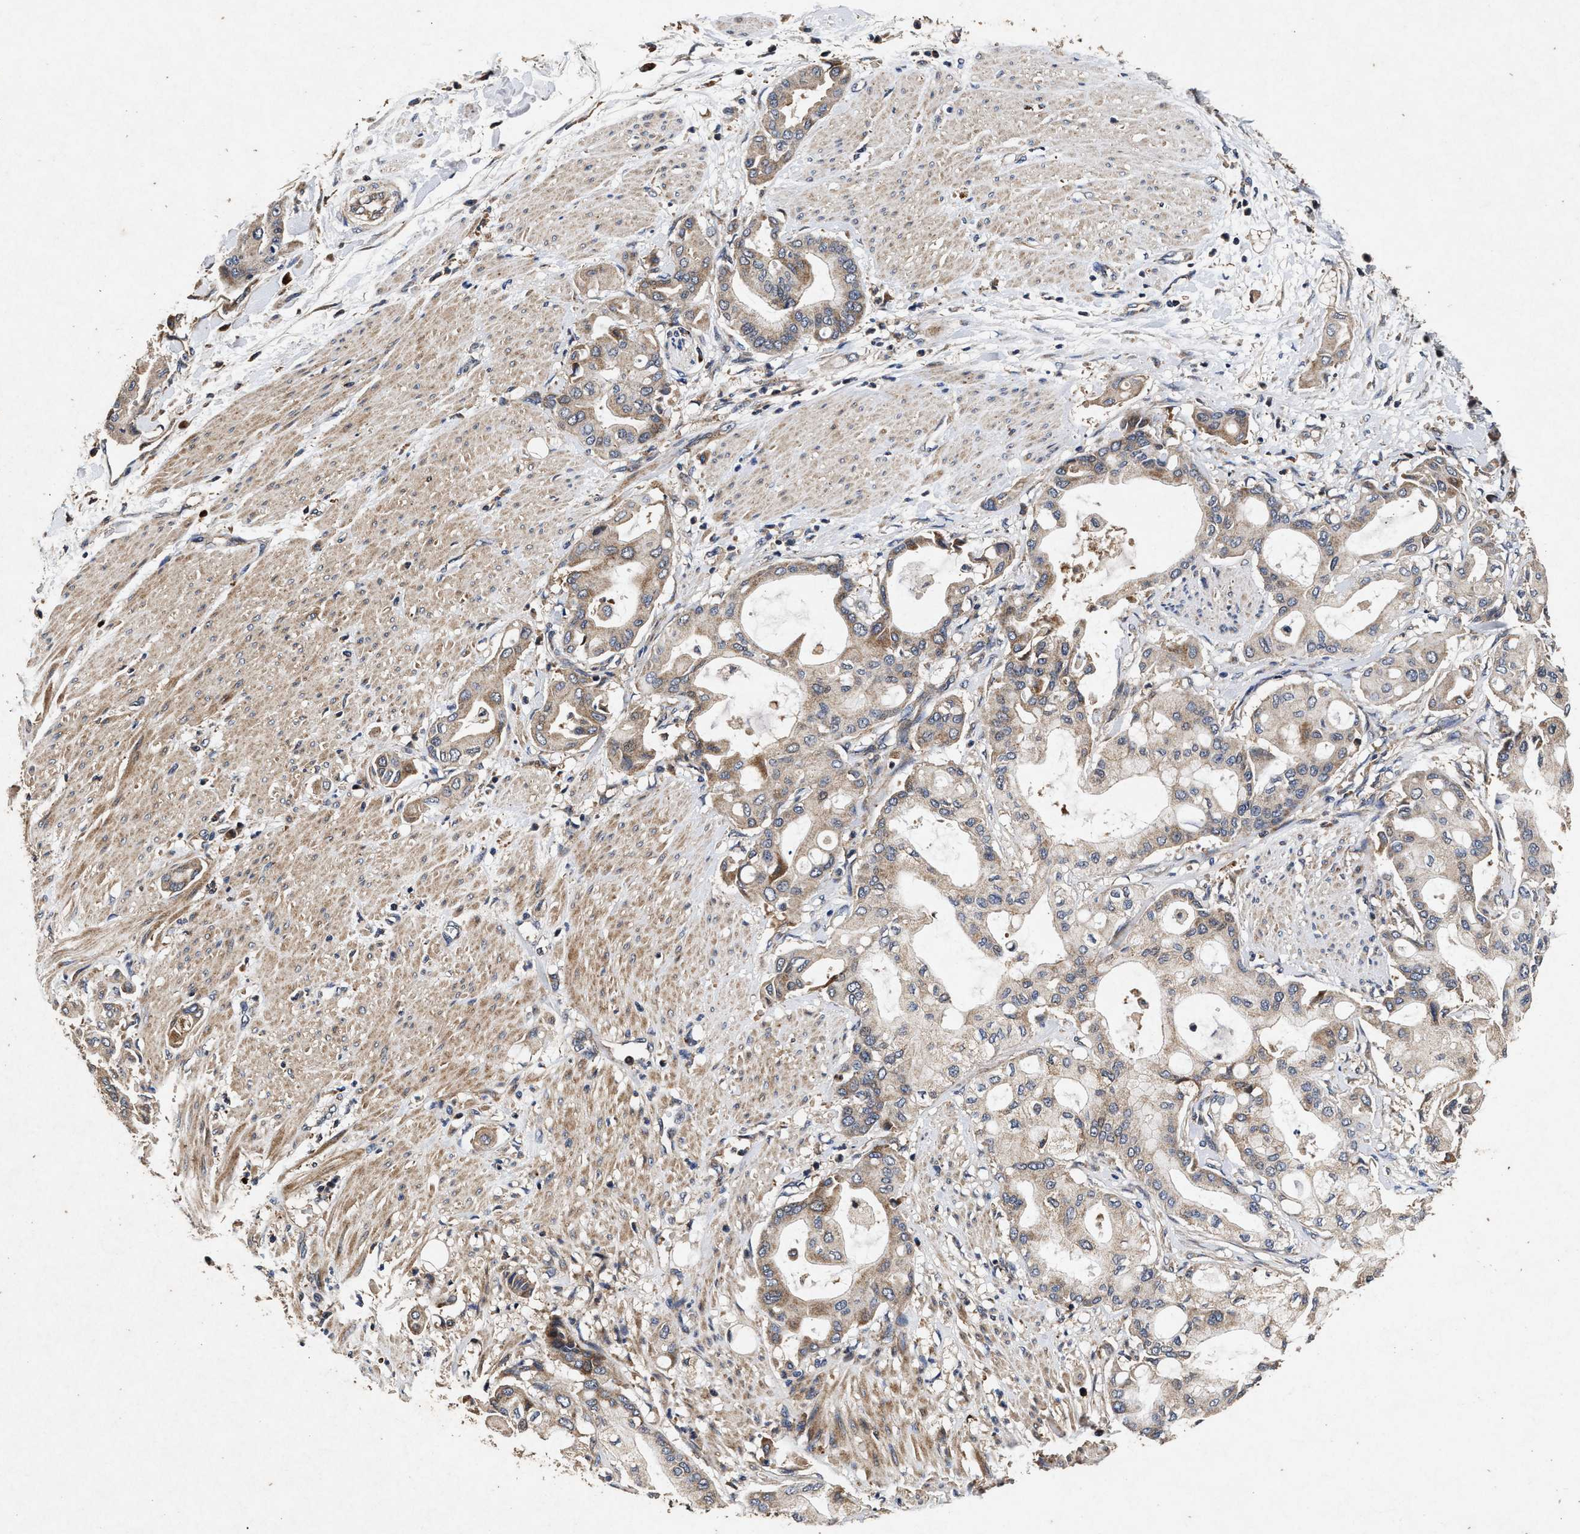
{"staining": {"intensity": "weak", "quantity": "25%-75%", "location": "cytoplasmic/membranous"}, "tissue": "pancreatic cancer", "cell_type": "Tumor cells", "image_type": "cancer", "snomed": [{"axis": "morphology", "description": "Adenocarcinoma, NOS"}, {"axis": "morphology", "description": "Adenocarcinoma, metastatic, NOS"}, {"axis": "topography", "description": "Lymph node"}, {"axis": "topography", "description": "Pancreas"}, {"axis": "topography", "description": "Duodenum"}], "caption": "Weak cytoplasmic/membranous positivity is seen in about 25%-75% of tumor cells in adenocarcinoma (pancreatic). Nuclei are stained in blue.", "gene": "NFKB2", "patient": {"sex": "female", "age": 64}}